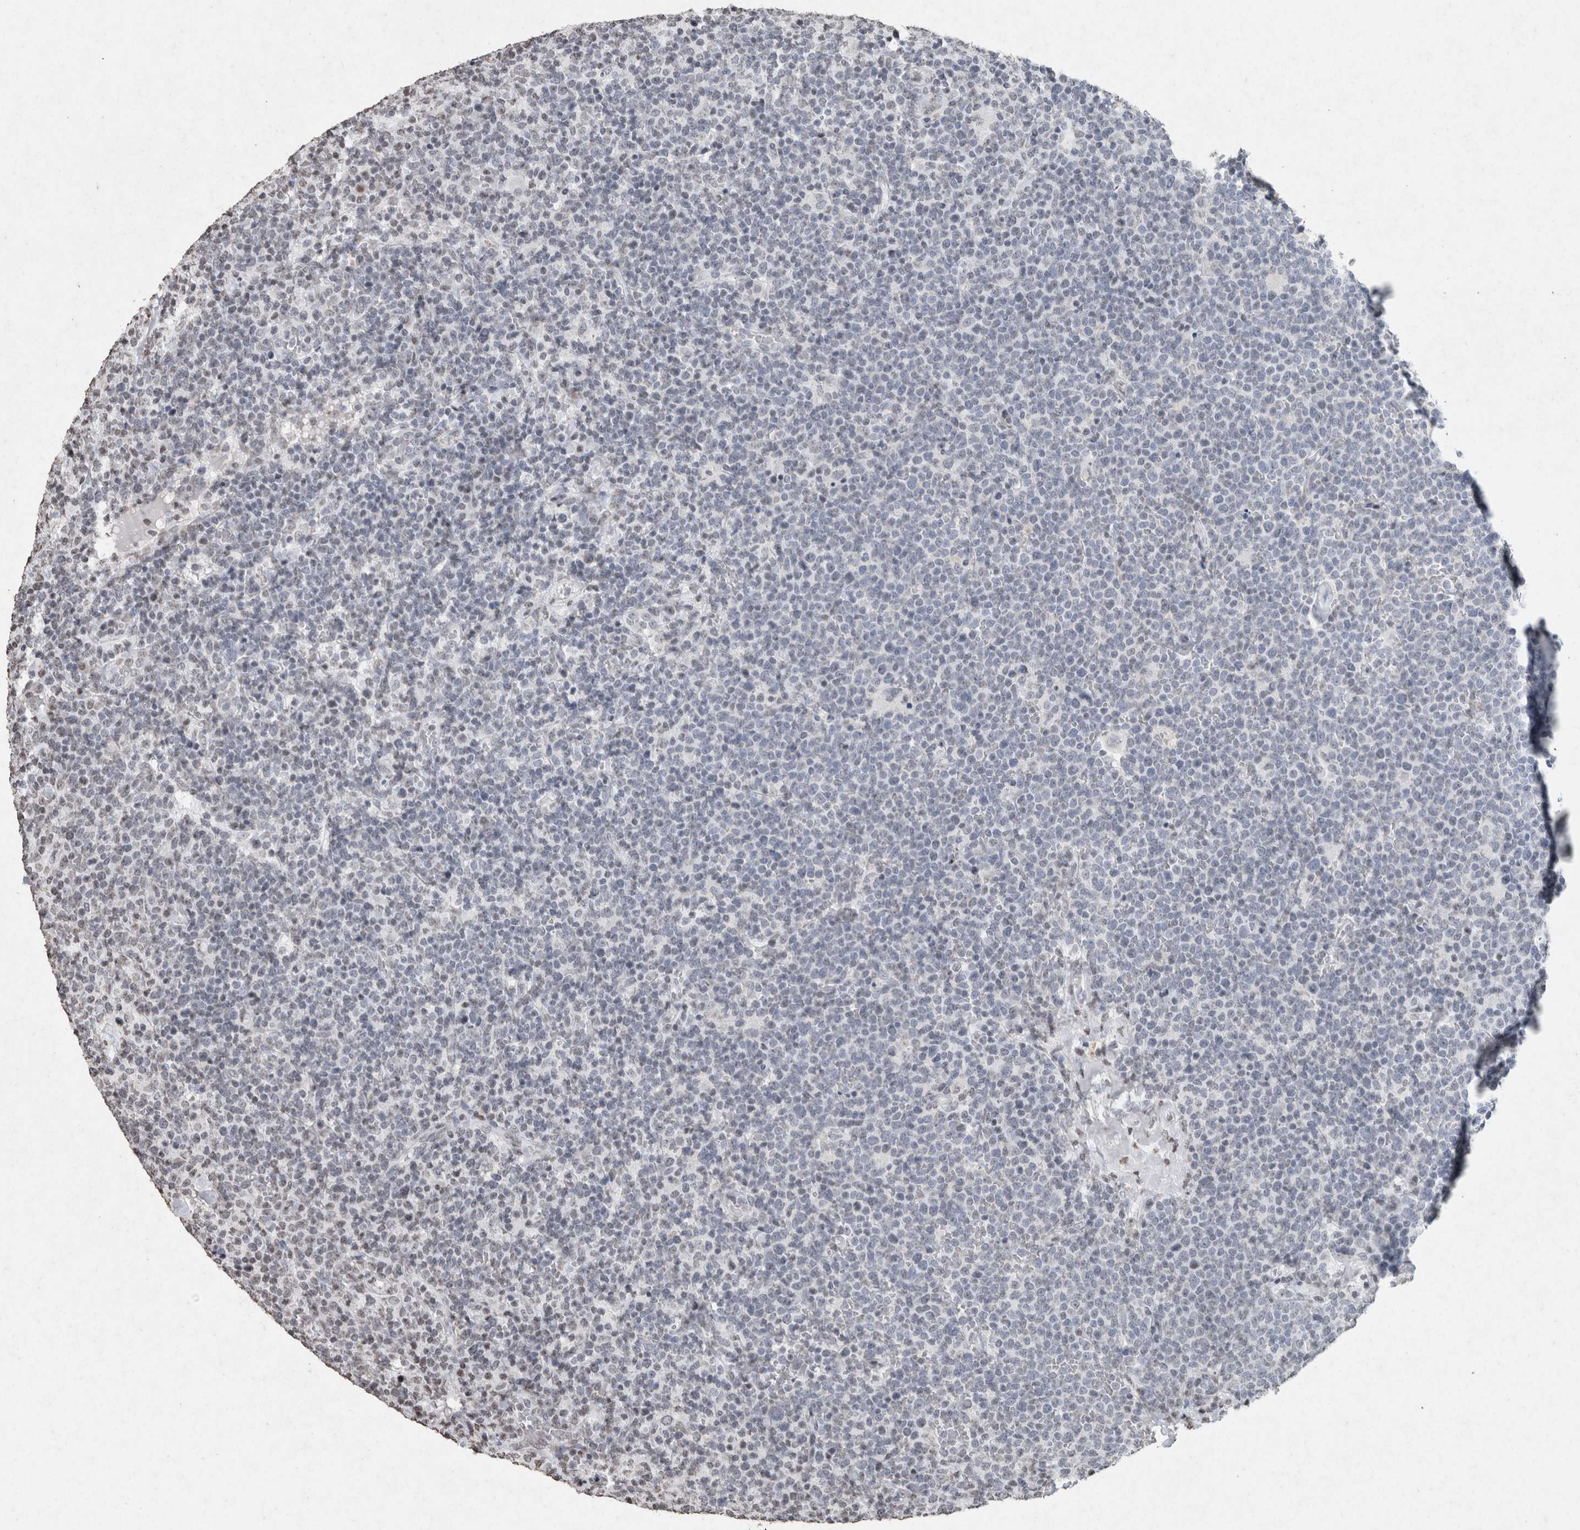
{"staining": {"intensity": "negative", "quantity": "none", "location": "none"}, "tissue": "lymphoma", "cell_type": "Tumor cells", "image_type": "cancer", "snomed": [{"axis": "morphology", "description": "Malignant lymphoma, non-Hodgkin's type, High grade"}, {"axis": "topography", "description": "Lymph node"}], "caption": "Immunohistochemistry (IHC) micrograph of neoplastic tissue: lymphoma stained with DAB (3,3'-diaminobenzidine) displays no significant protein positivity in tumor cells. Brightfield microscopy of immunohistochemistry stained with DAB (3,3'-diaminobenzidine) (brown) and hematoxylin (blue), captured at high magnification.", "gene": "CNTN1", "patient": {"sex": "male", "age": 61}}